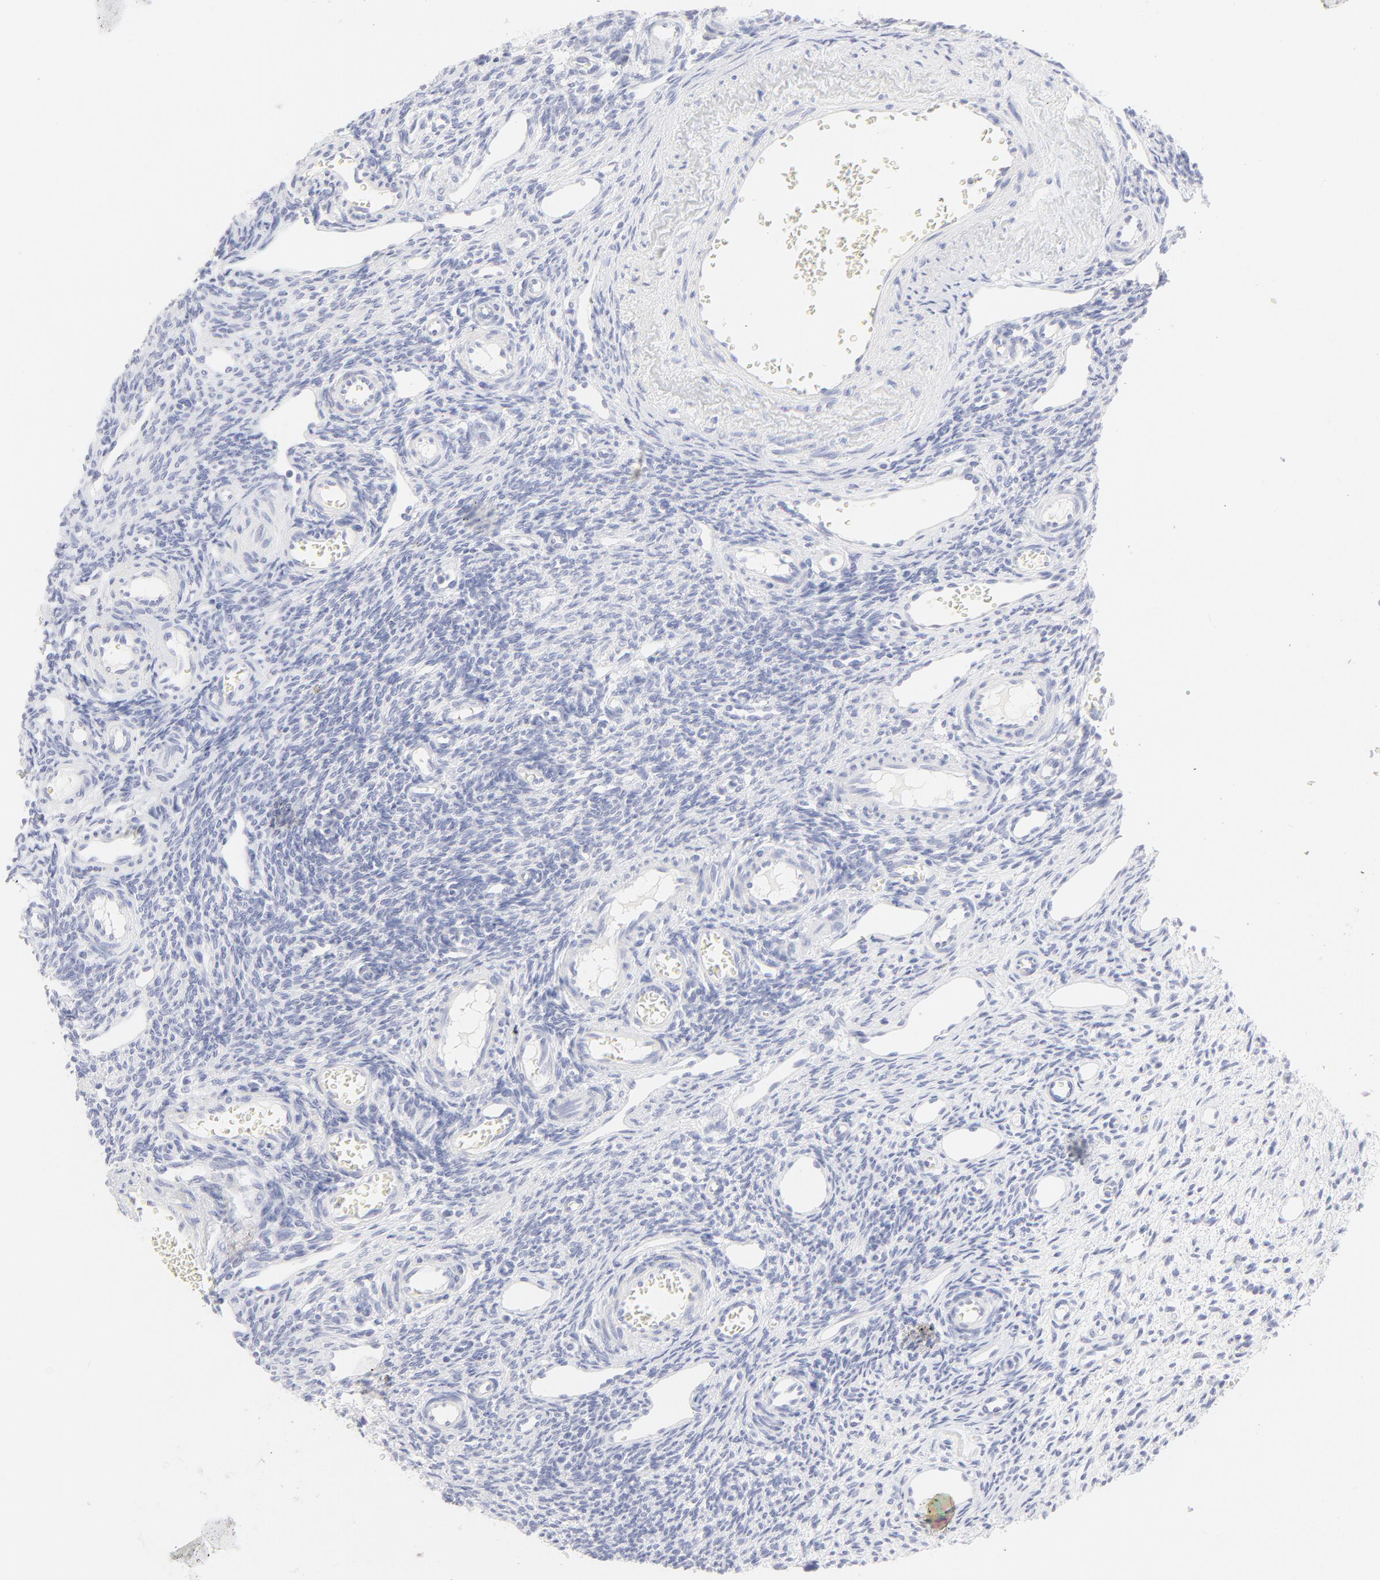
{"staining": {"intensity": "negative", "quantity": "none", "location": "none"}, "tissue": "ovary", "cell_type": "Ovarian stroma cells", "image_type": "normal", "snomed": [{"axis": "morphology", "description": "Normal tissue, NOS"}, {"axis": "topography", "description": "Ovary"}], "caption": "Immunohistochemistry micrograph of benign ovary: human ovary stained with DAB shows no significant protein expression in ovarian stroma cells.", "gene": "ELF3", "patient": {"sex": "female", "age": 33}}